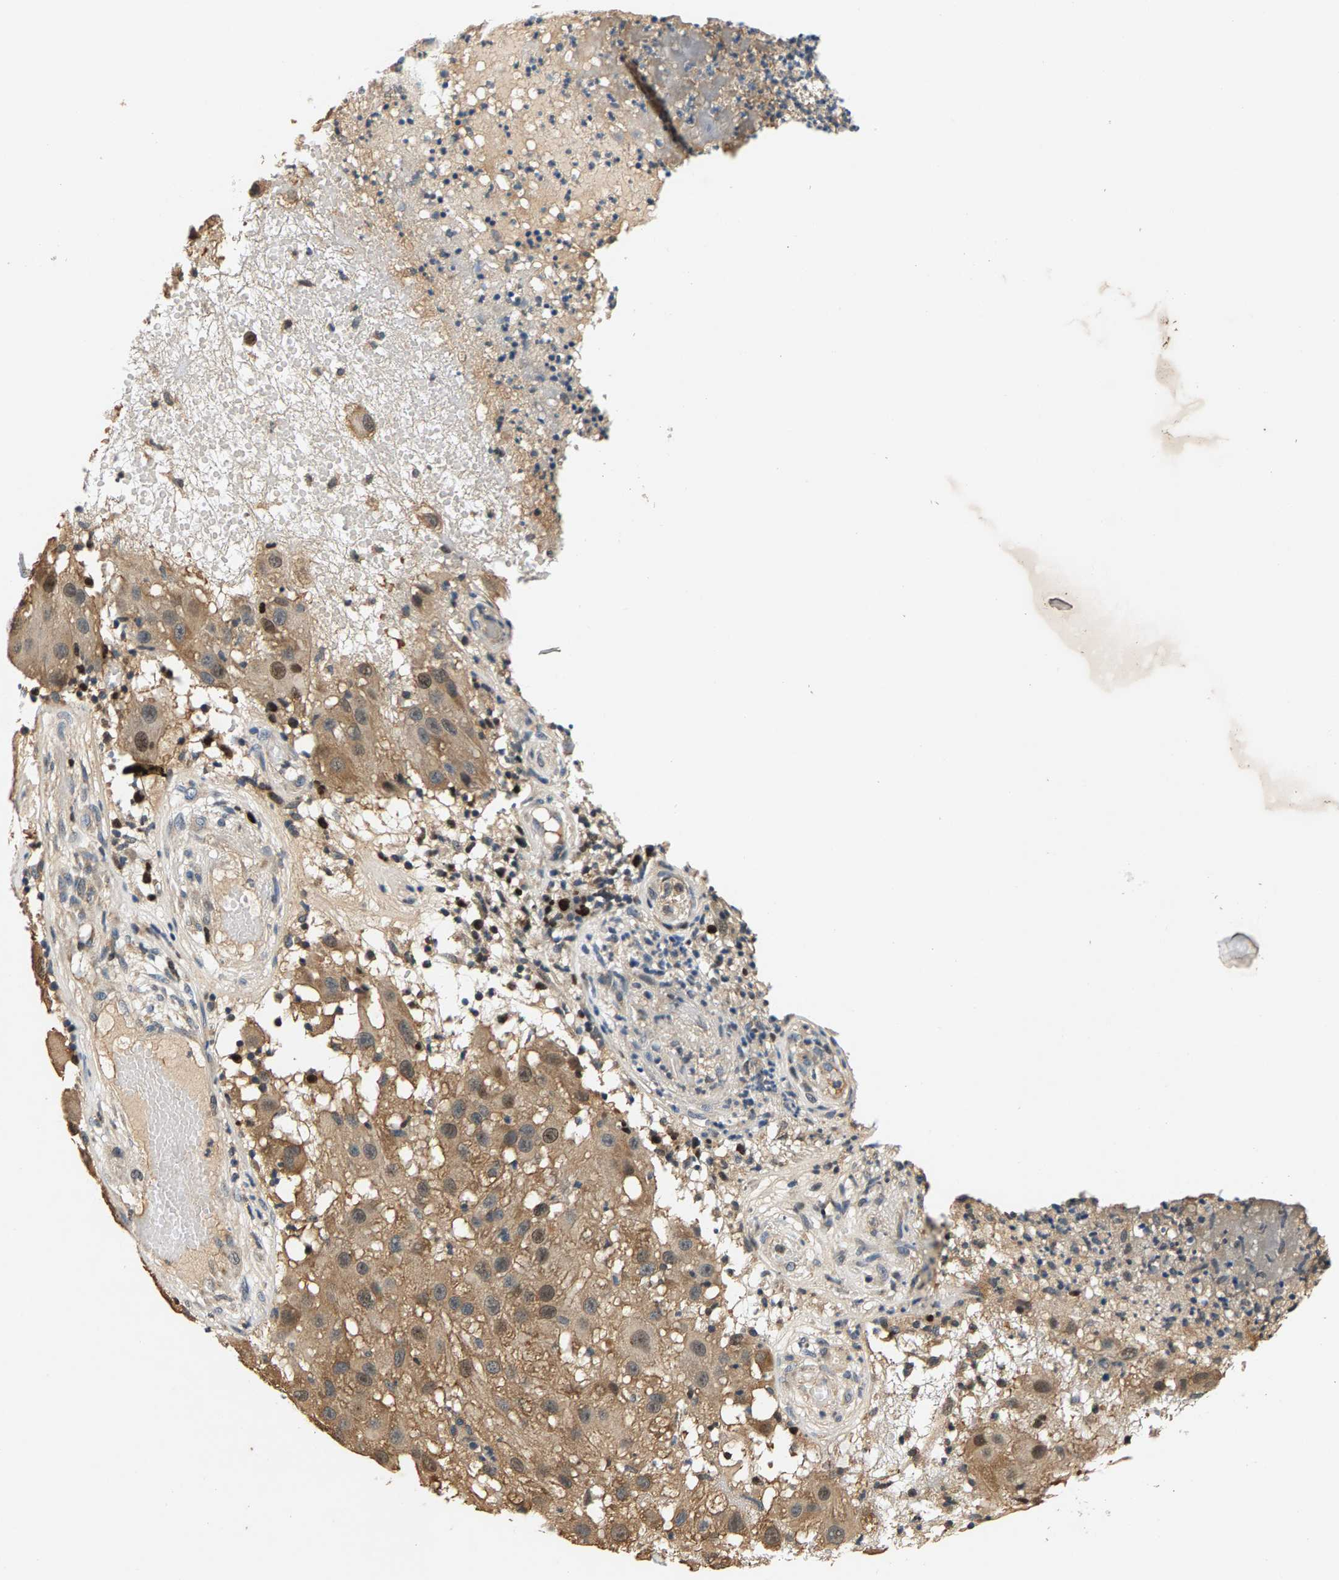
{"staining": {"intensity": "moderate", "quantity": ">75%", "location": "cytoplasmic/membranous"}, "tissue": "melanoma", "cell_type": "Tumor cells", "image_type": "cancer", "snomed": [{"axis": "morphology", "description": "Malignant melanoma, NOS"}, {"axis": "topography", "description": "Skin"}], "caption": "The image shows a brown stain indicating the presence of a protein in the cytoplasmic/membranous of tumor cells in melanoma.", "gene": "FAM78A", "patient": {"sex": "female", "age": 81}}